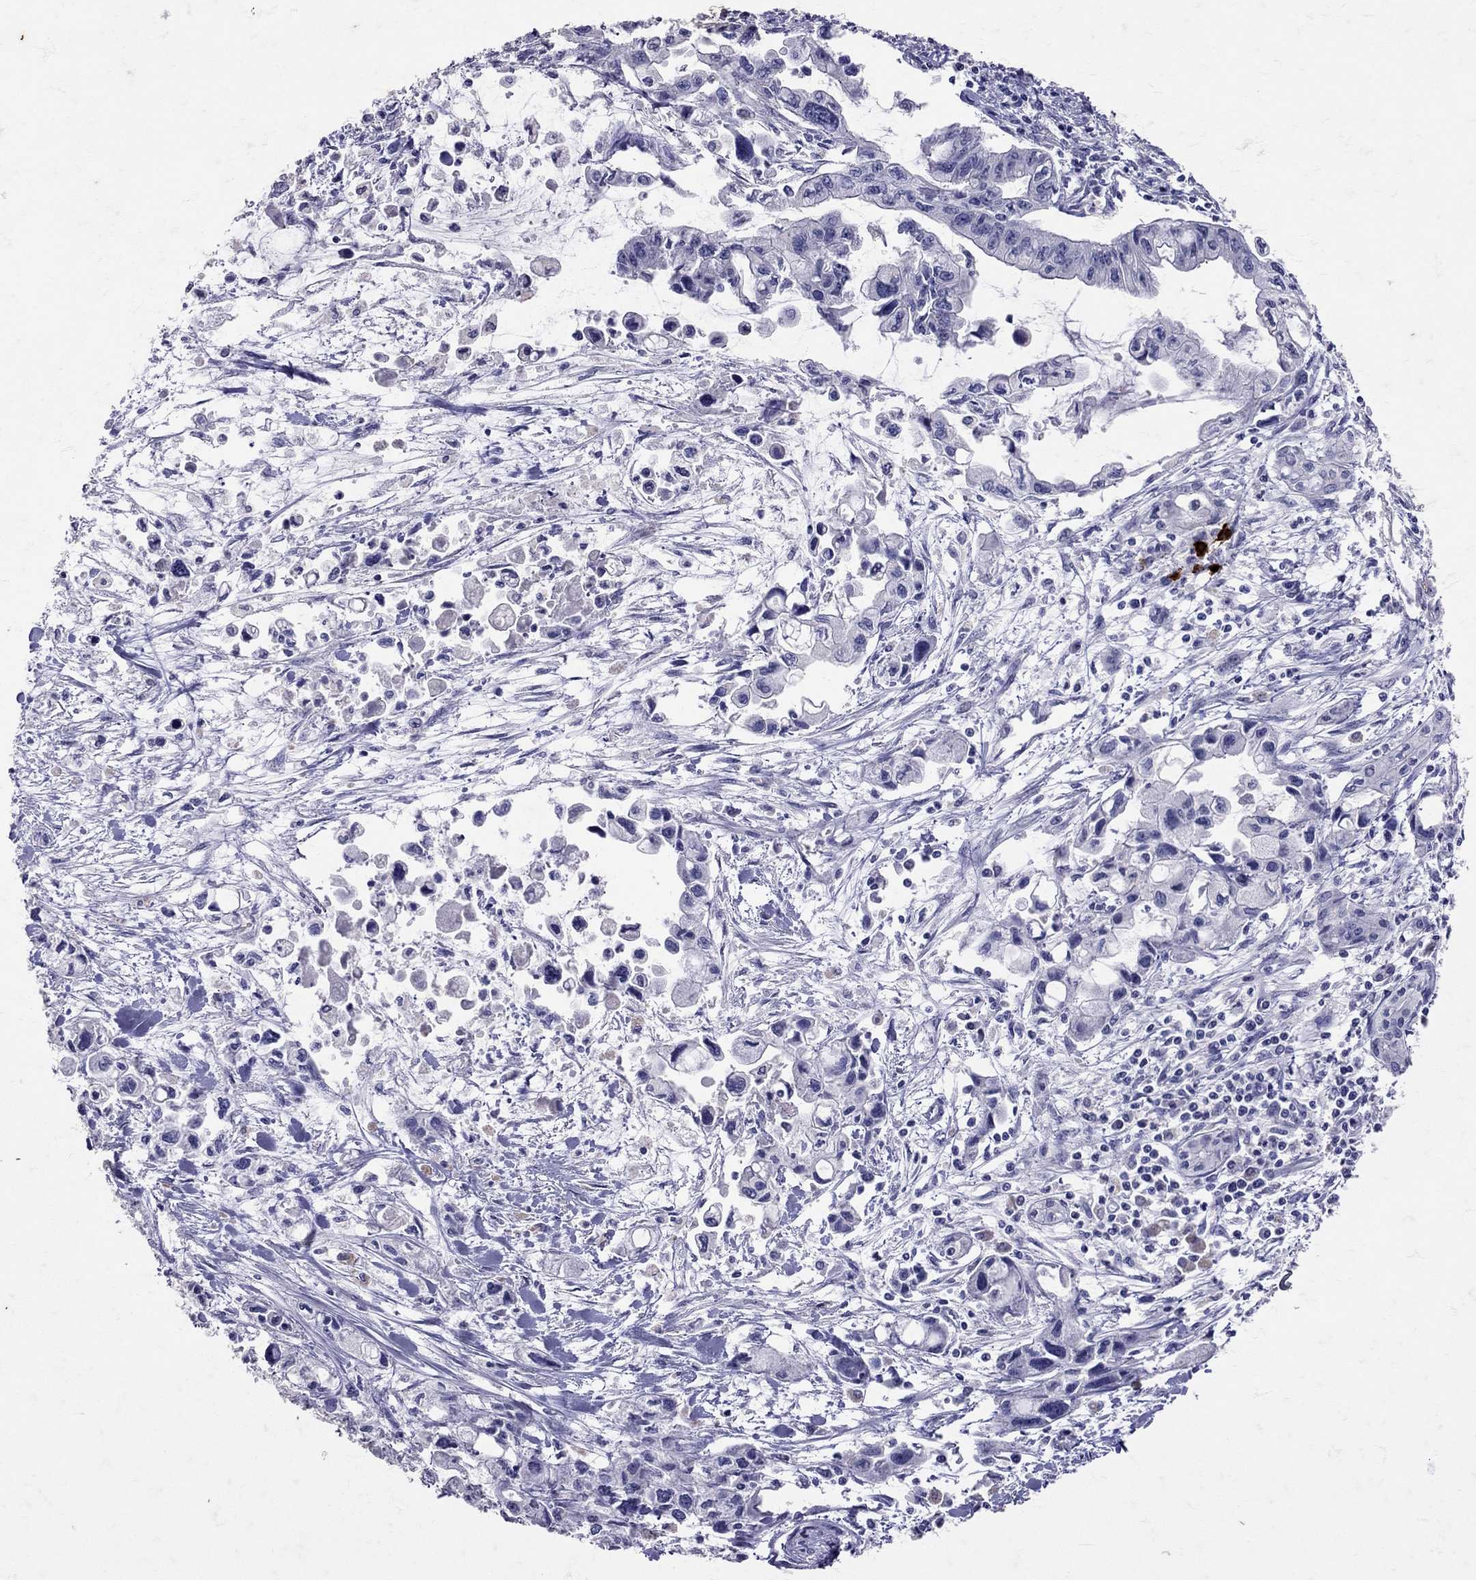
{"staining": {"intensity": "negative", "quantity": "none", "location": "none"}, "tissue": "pancreatic cancer", "cell_type": "Tumor cells", "image_type": "cancer", "snomed": [{"axis": "morphology", "description": "Adenocarcinoma, NOS"}, {"axis": "topography", "description": "Pancreas"}], "caption": "This photomicrograph is of pancreatic cancer (adenocarcinoma) stained with immunohistochemistry (IHC) to label a protein in brown with the nuclei are counter-stained blue. There is no expression in tumor cells. Nuclei are stained in blue.", "gene": "SST", "patient": {"sex": "female", "age": 61}}